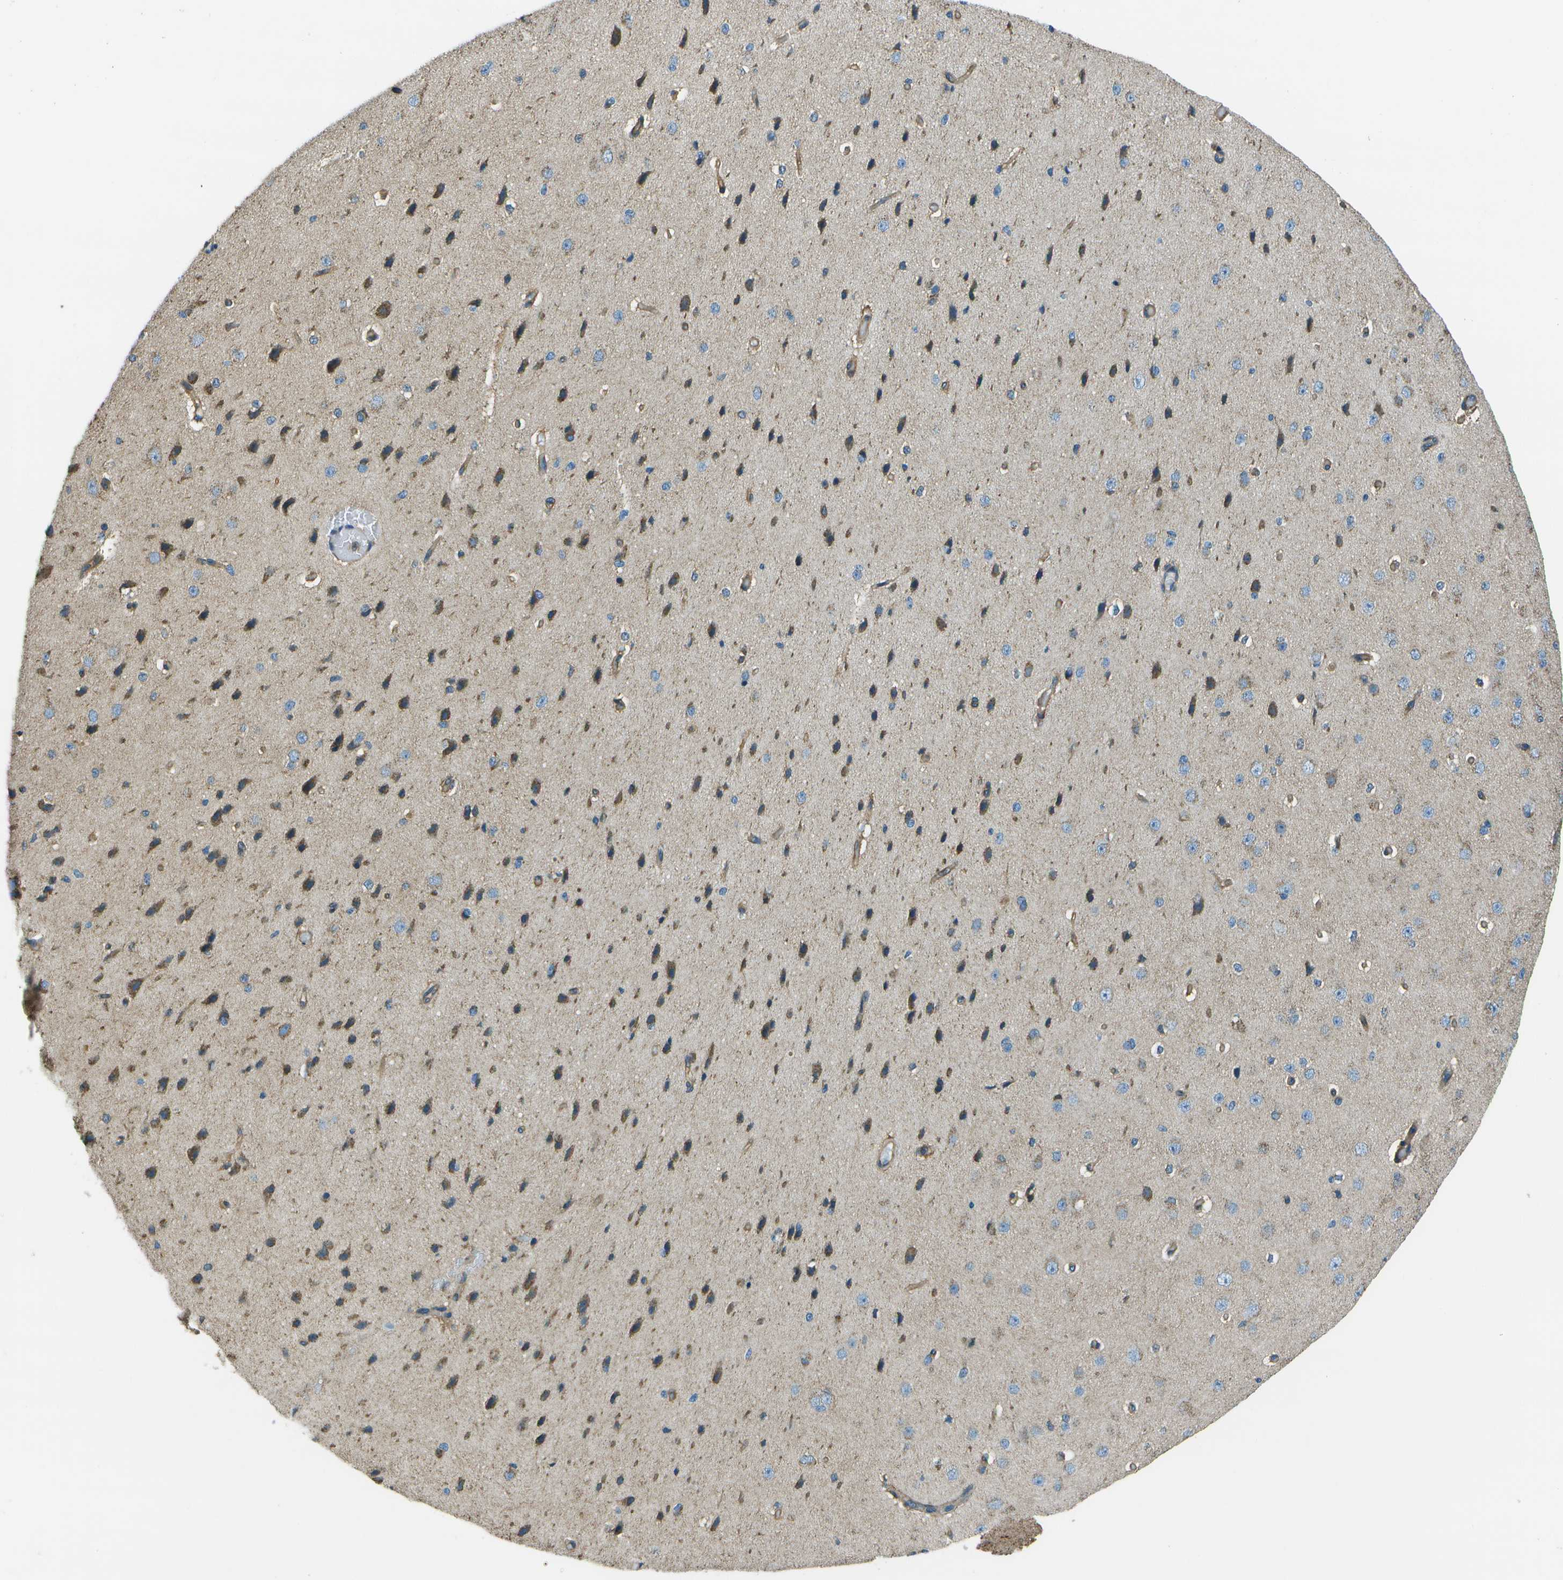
{"staining": {"intensity": "weak", "quantity": ">75%", "location": "cytoplasmic/membranous"}, "tissue": "cerebral cortex", "cell_type": "Endothelial cells", "image_type": "normal", "snomed": [{"axis": "morphology", "description": "Normal tissue, NOS"}, {"axis": "morphology", "description": "Developmental malformation"}, {"axis": "topography", "description": "Cerebral cortex"}], "caption": "Endothelial cells display low levels of weak cytoplasmic/membranous expression in about >75% of cells in unremarkable human cerebral cortex.", "gene": "TMEM51", "patient": {"sex": "female", "age": 30}}